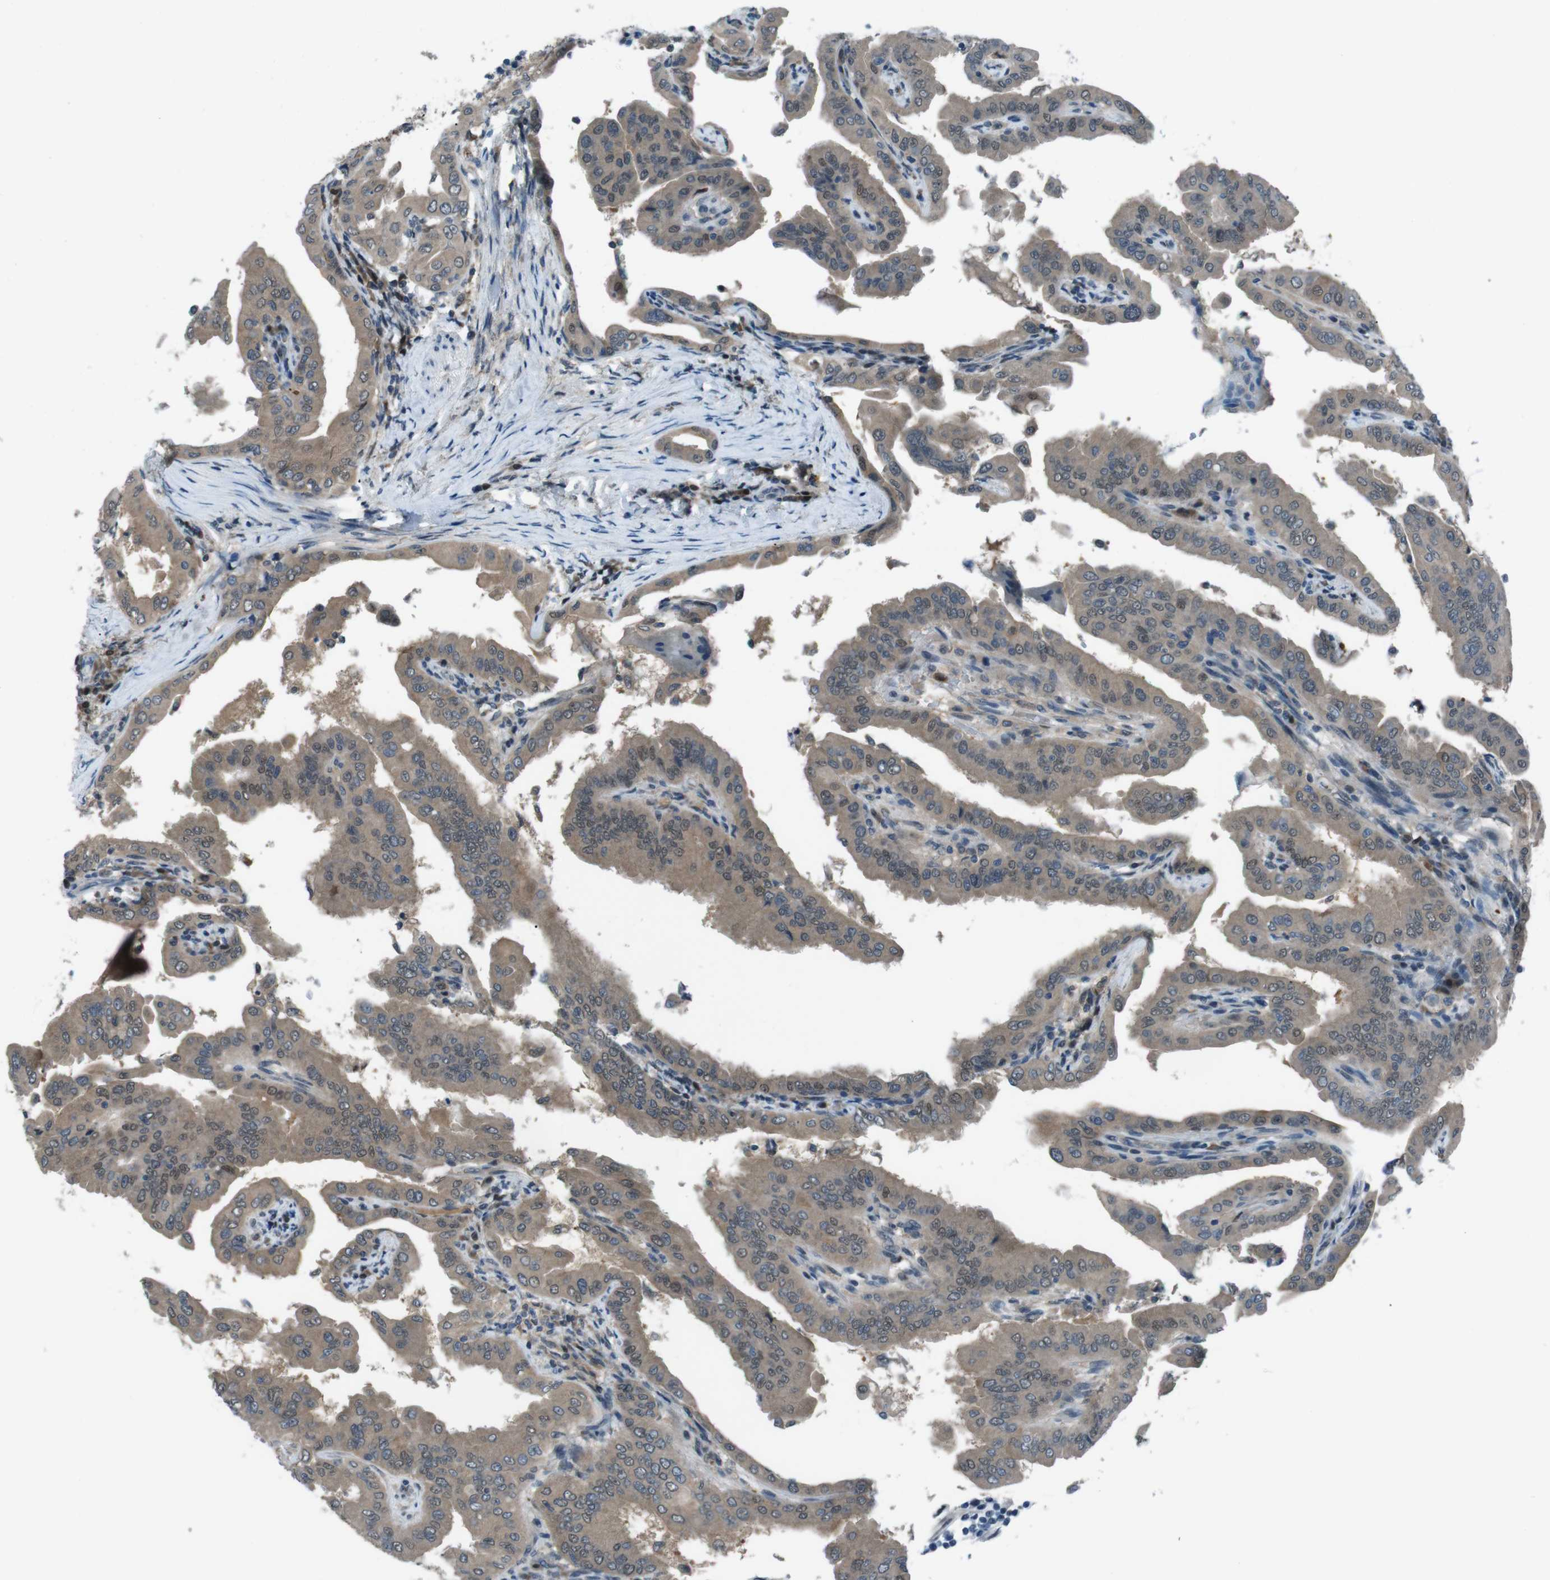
{"staining": {"intensity": "moderate", "quantity": ">75%", "location": "cytoplasmic/membranous"}, "tissue": "thyroid cancer", "cell_type": "Tumor cells", "image_type": "cancer", "snomed": [{"axis": "morphology", "description": "Papillary adenocarcinoma, NOS"}, {"axis": "topography", "description": "Thyroid gland"}], "caption": "DAB (3,3'-diaminobenzidine) immunohistochemical staining of human papillary adenocarcinoma (thyroid) exhibits moderate cytoplasmic/membranous protein expression in approximately >75% of tumor cells.", "gene": "LRP5", "patient": {"sex": "male", "age": 33}}